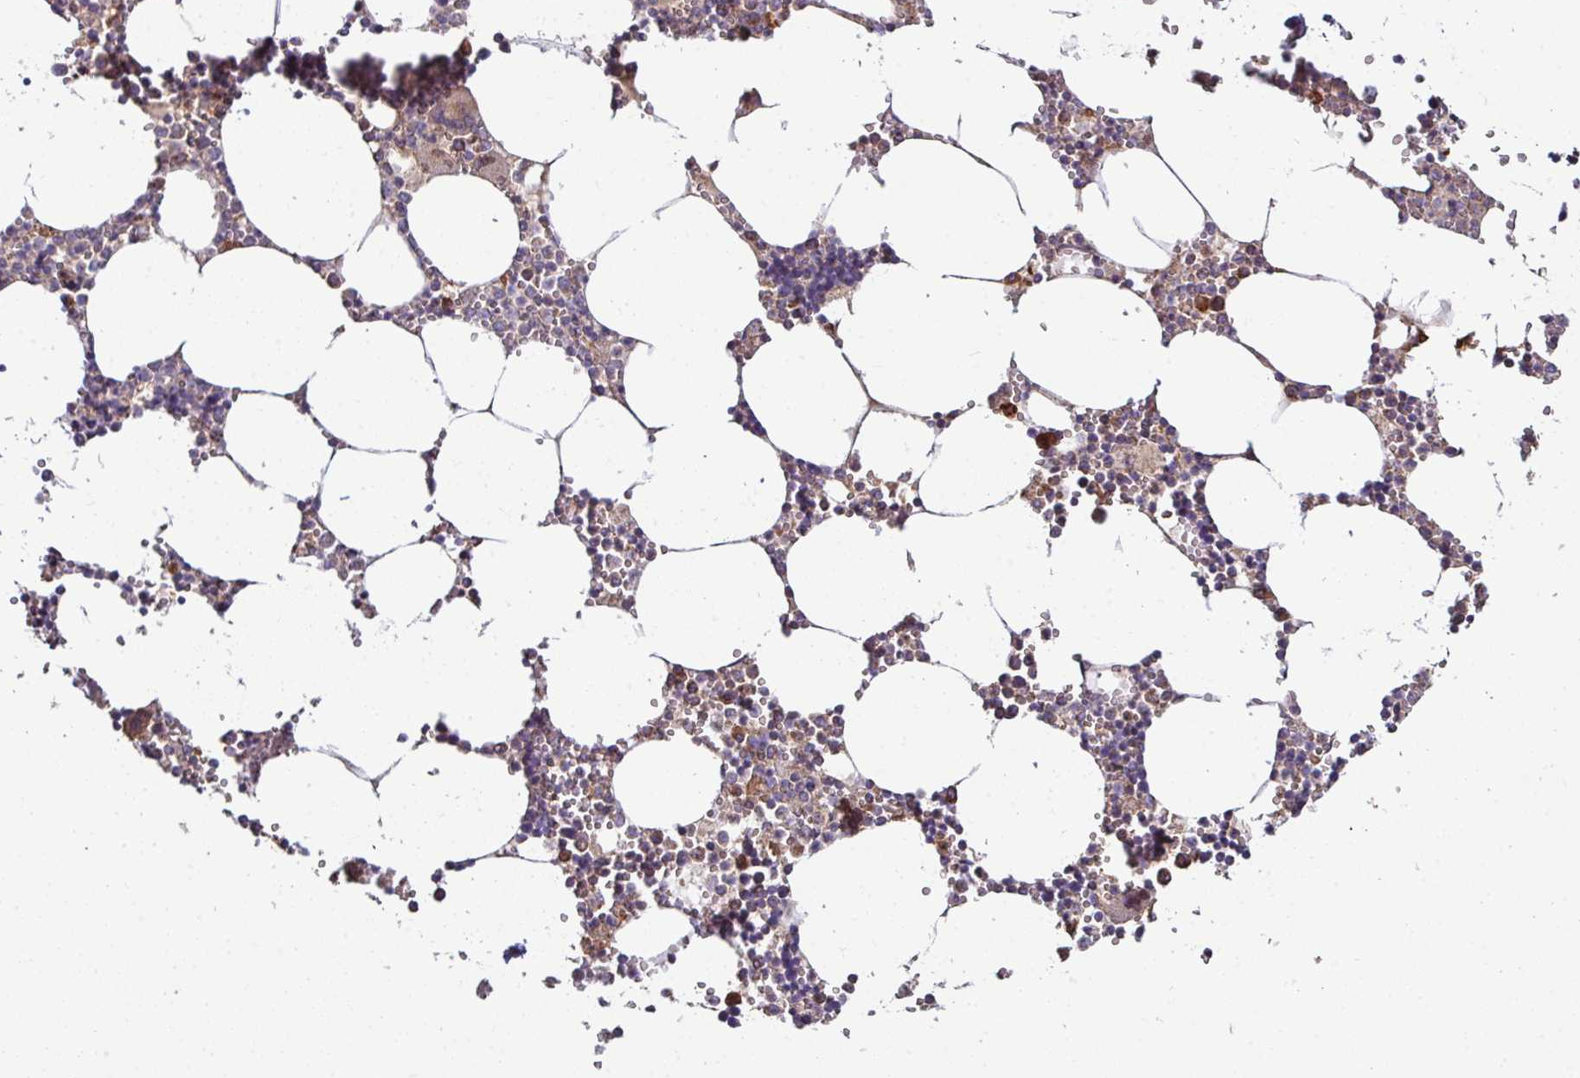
{"staining": {"intensity": "moderate", "quantity": "<25%", "location": "cytoplasmic/membranous"}, "tissue": "bone marrow", "cell_type": "Hematopoietic cells", "image_type": "normal", "snomed": [{"axis": "morphology", "description": "Normal tissue, NOS"}, {"axis": "topography", "description": "Bone marrow"}], "caption": "This micrograph exhibits IHC staining of normal human bone marrow, with low moderate cytoplasmic/membranous positivity in approximately <25% of hematopoietic cells.", "gene": "CPD", "patient": {"sex": "male", "age": 54}}